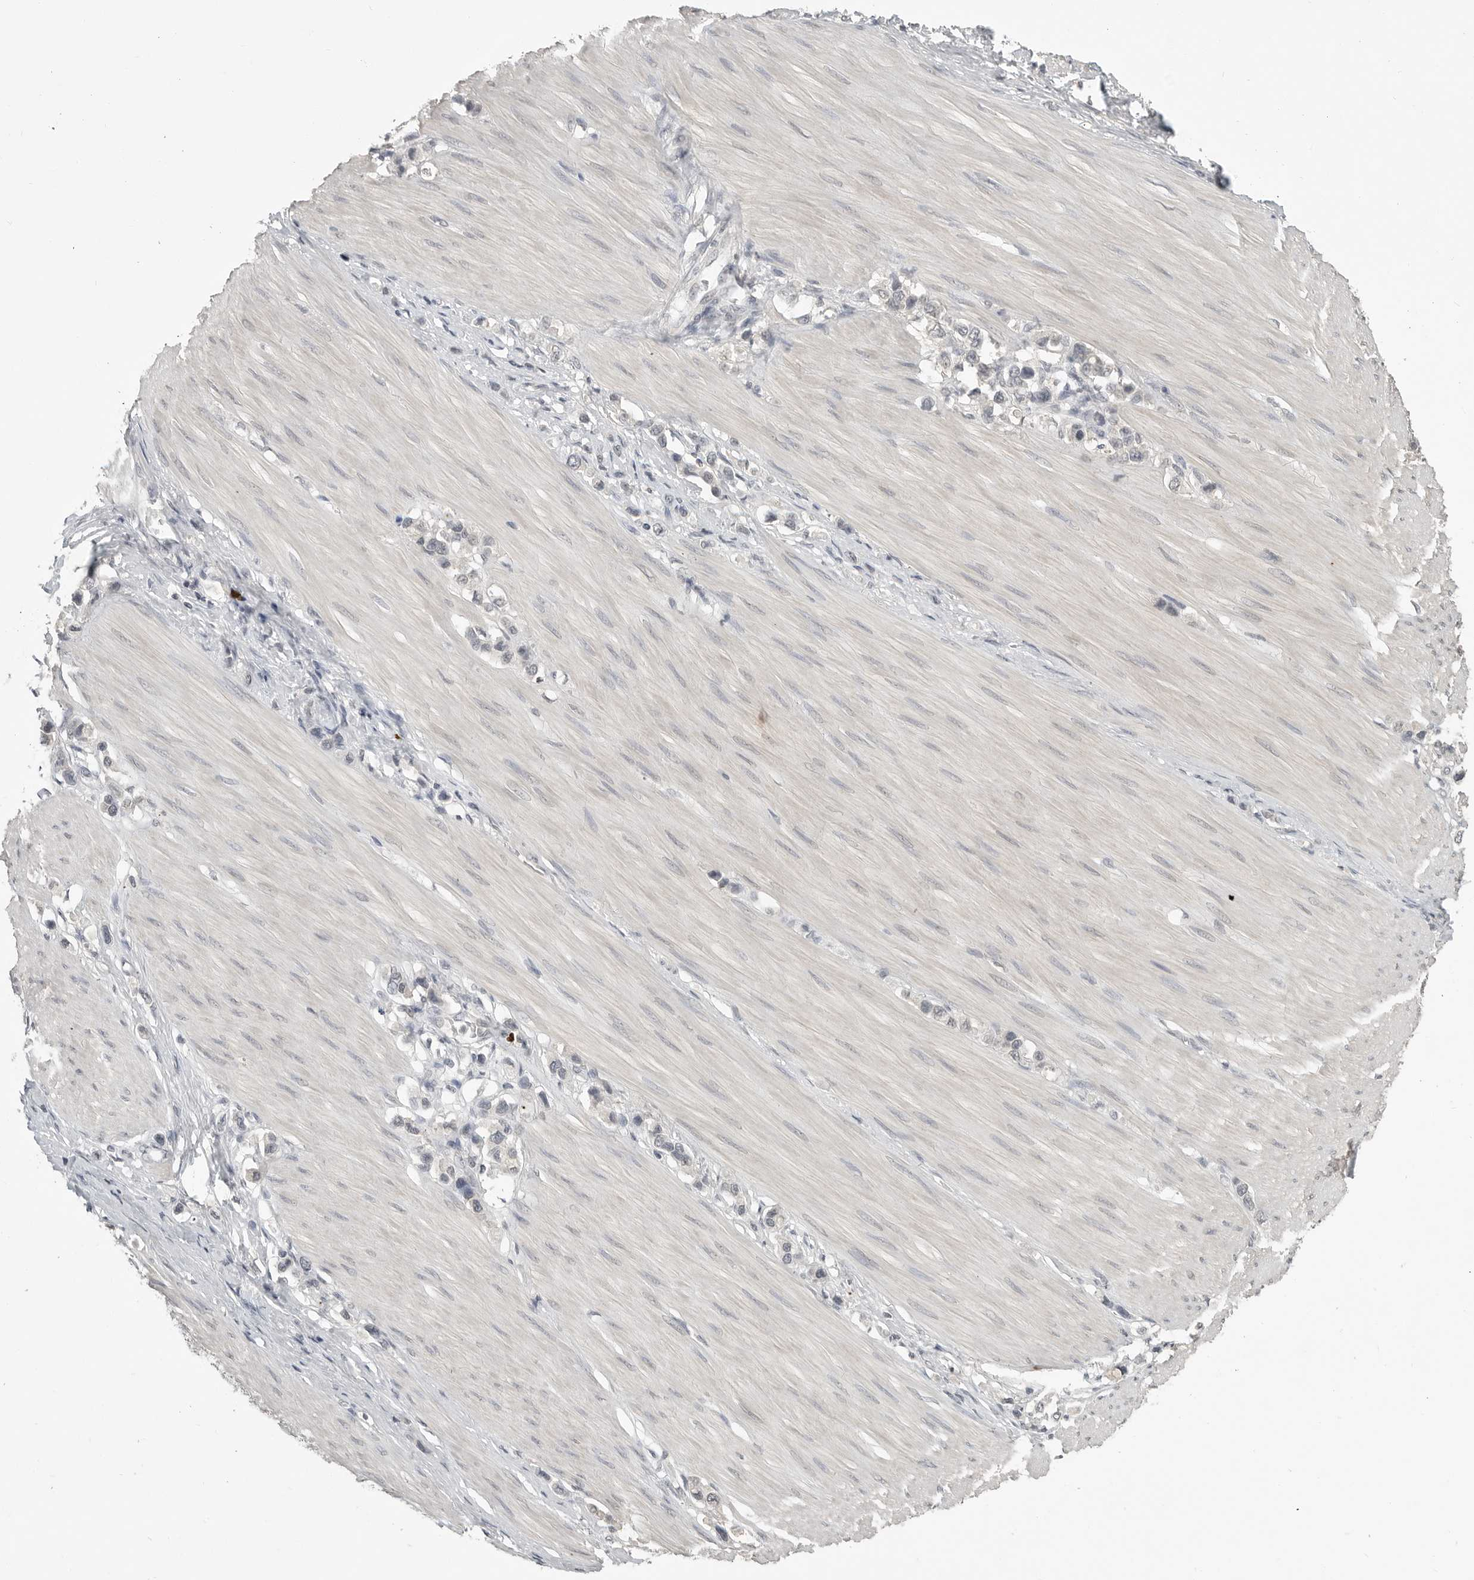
{"staining": {"intensity": "negative", "quantity": "none", "location": "none"}, "tissue": "stomach cancer", "cell_type": "Tumor cells", "image_type": "cancer", "snomed": [{"axis": "morphology", "description": "Adenocarcinoma, NOS"}, {"axis": "topography", "description": "Stomach"}], "caption": "Immunohistochemistry of stomach cancer (adenocarcinoma) exhibits no staining in tumor cells.", "gene": "FOXP3", "patient": {"sex": "female", "age": 65}}